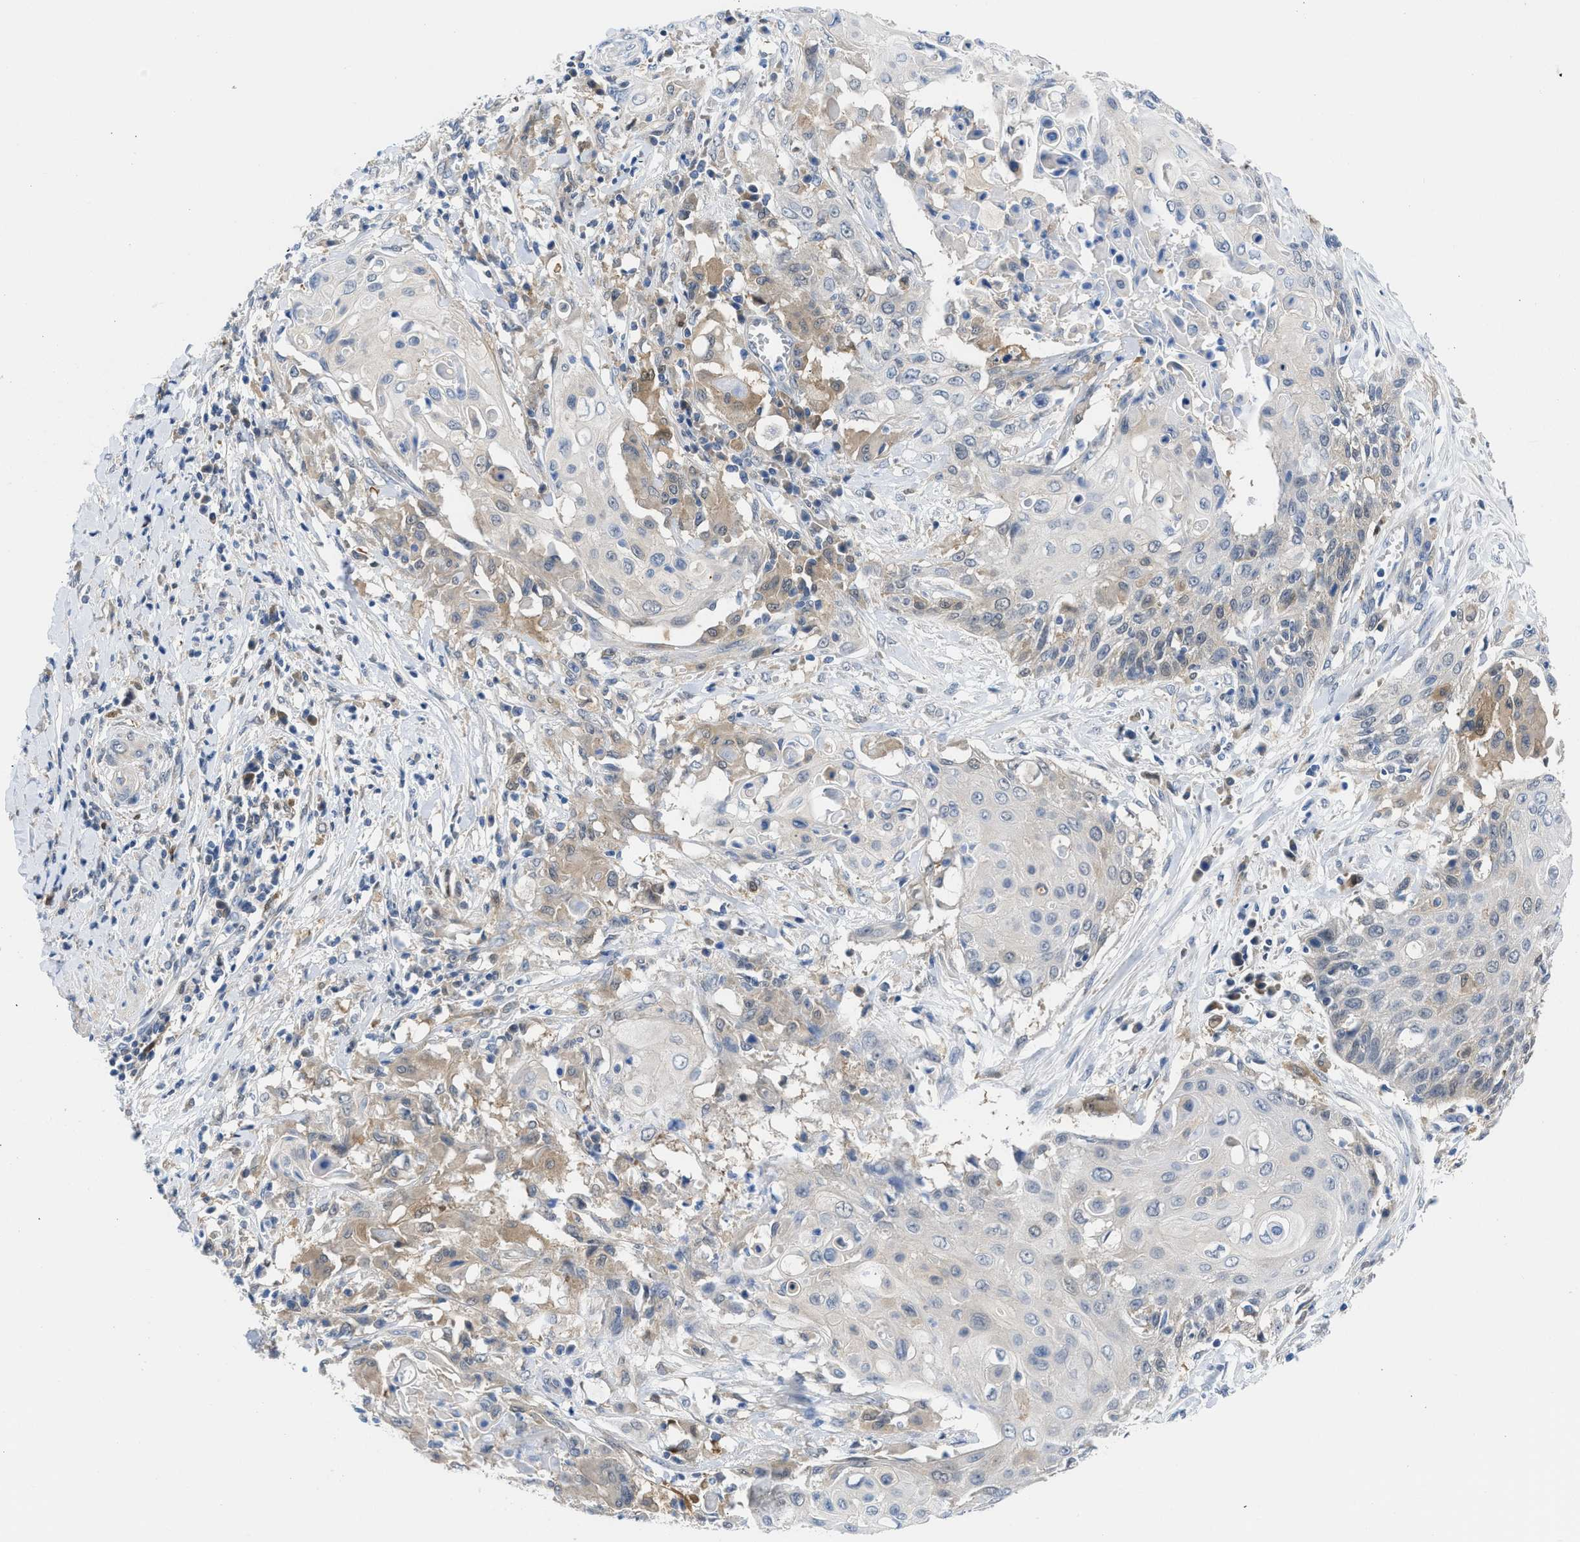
{"staining": {"intensity": "weak", "quantity": "<25%", "location": "cytoplasmic/membranous,nuclear"}, "tissue": "cervical cancer", "cell_type": "Tumor cells", "image_type": "cancer", "snomed": [{"axis": "morphology", "description": "Squamous cell carcinoma, NOS"}, {"axis": "topography", "description": "Cervix"}], "caption": "The IHC image has no significant expression in tumor cells of cervical cancer (squamous cell carcinoma) tissue.", "gene": "CBR1", "patient": {"sex": "female", "age": 39}}